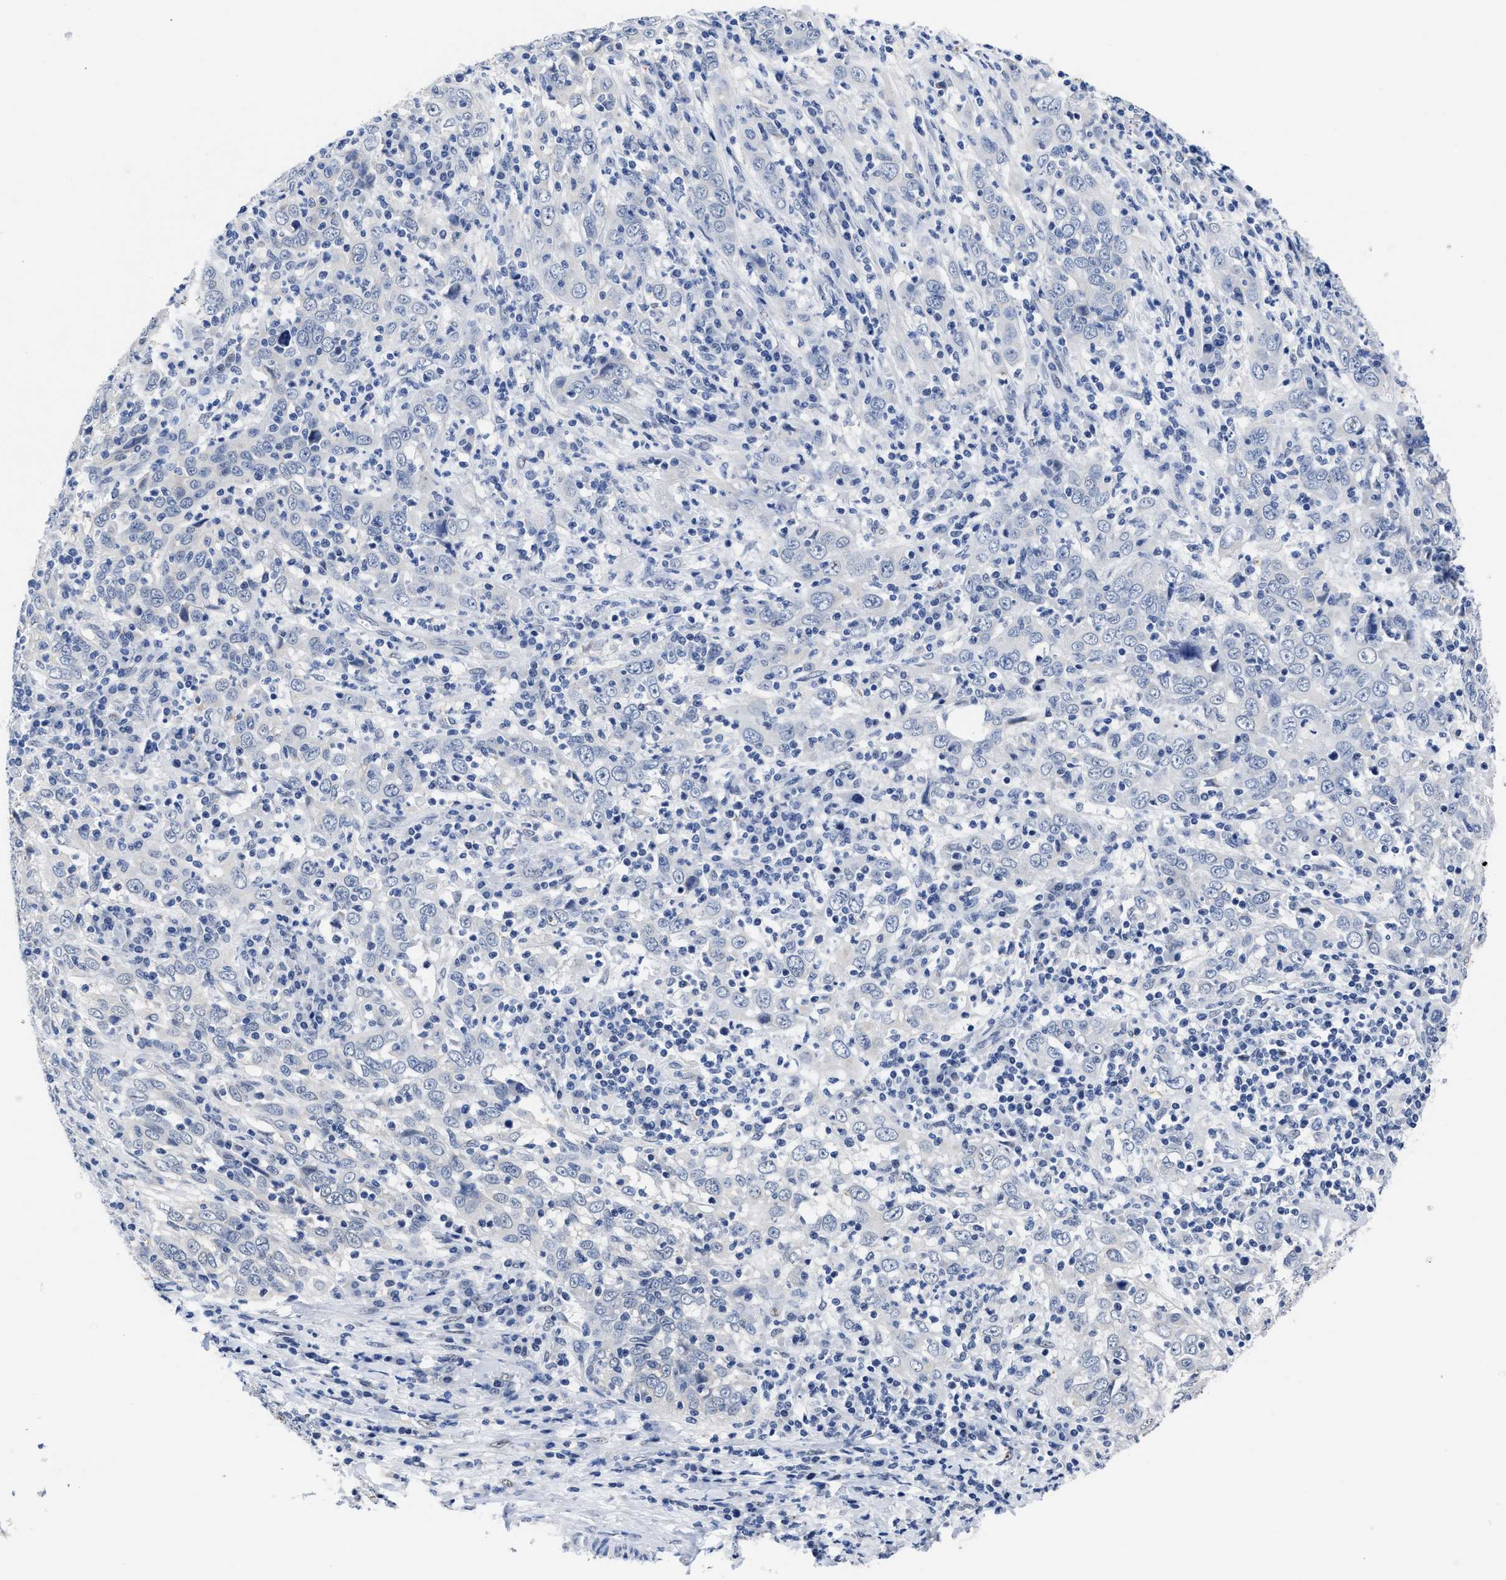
{"staining": {"intensity": "negative", "quantity": "none", "location": "none"}, "tissue": "cervical cancer", "cell_type": "Tumor cells", "image_type": "cancer", "snomed": [{"axis": "morphology", "description": "Squamous cell carcinoma, NOS"}, {"axis": "topography", "description": "Cervix"}], "caption": "Immunohistochemistry (IHC) photomicrograph of cervical cancer stained for a protein (brown), which displays no expression in tumor cells. (DAB immunohistochemistry (IHC) with hematoxylin counter stain).", "gene": "HOOK1", "patient": {"sex": "female", "age": 46}}